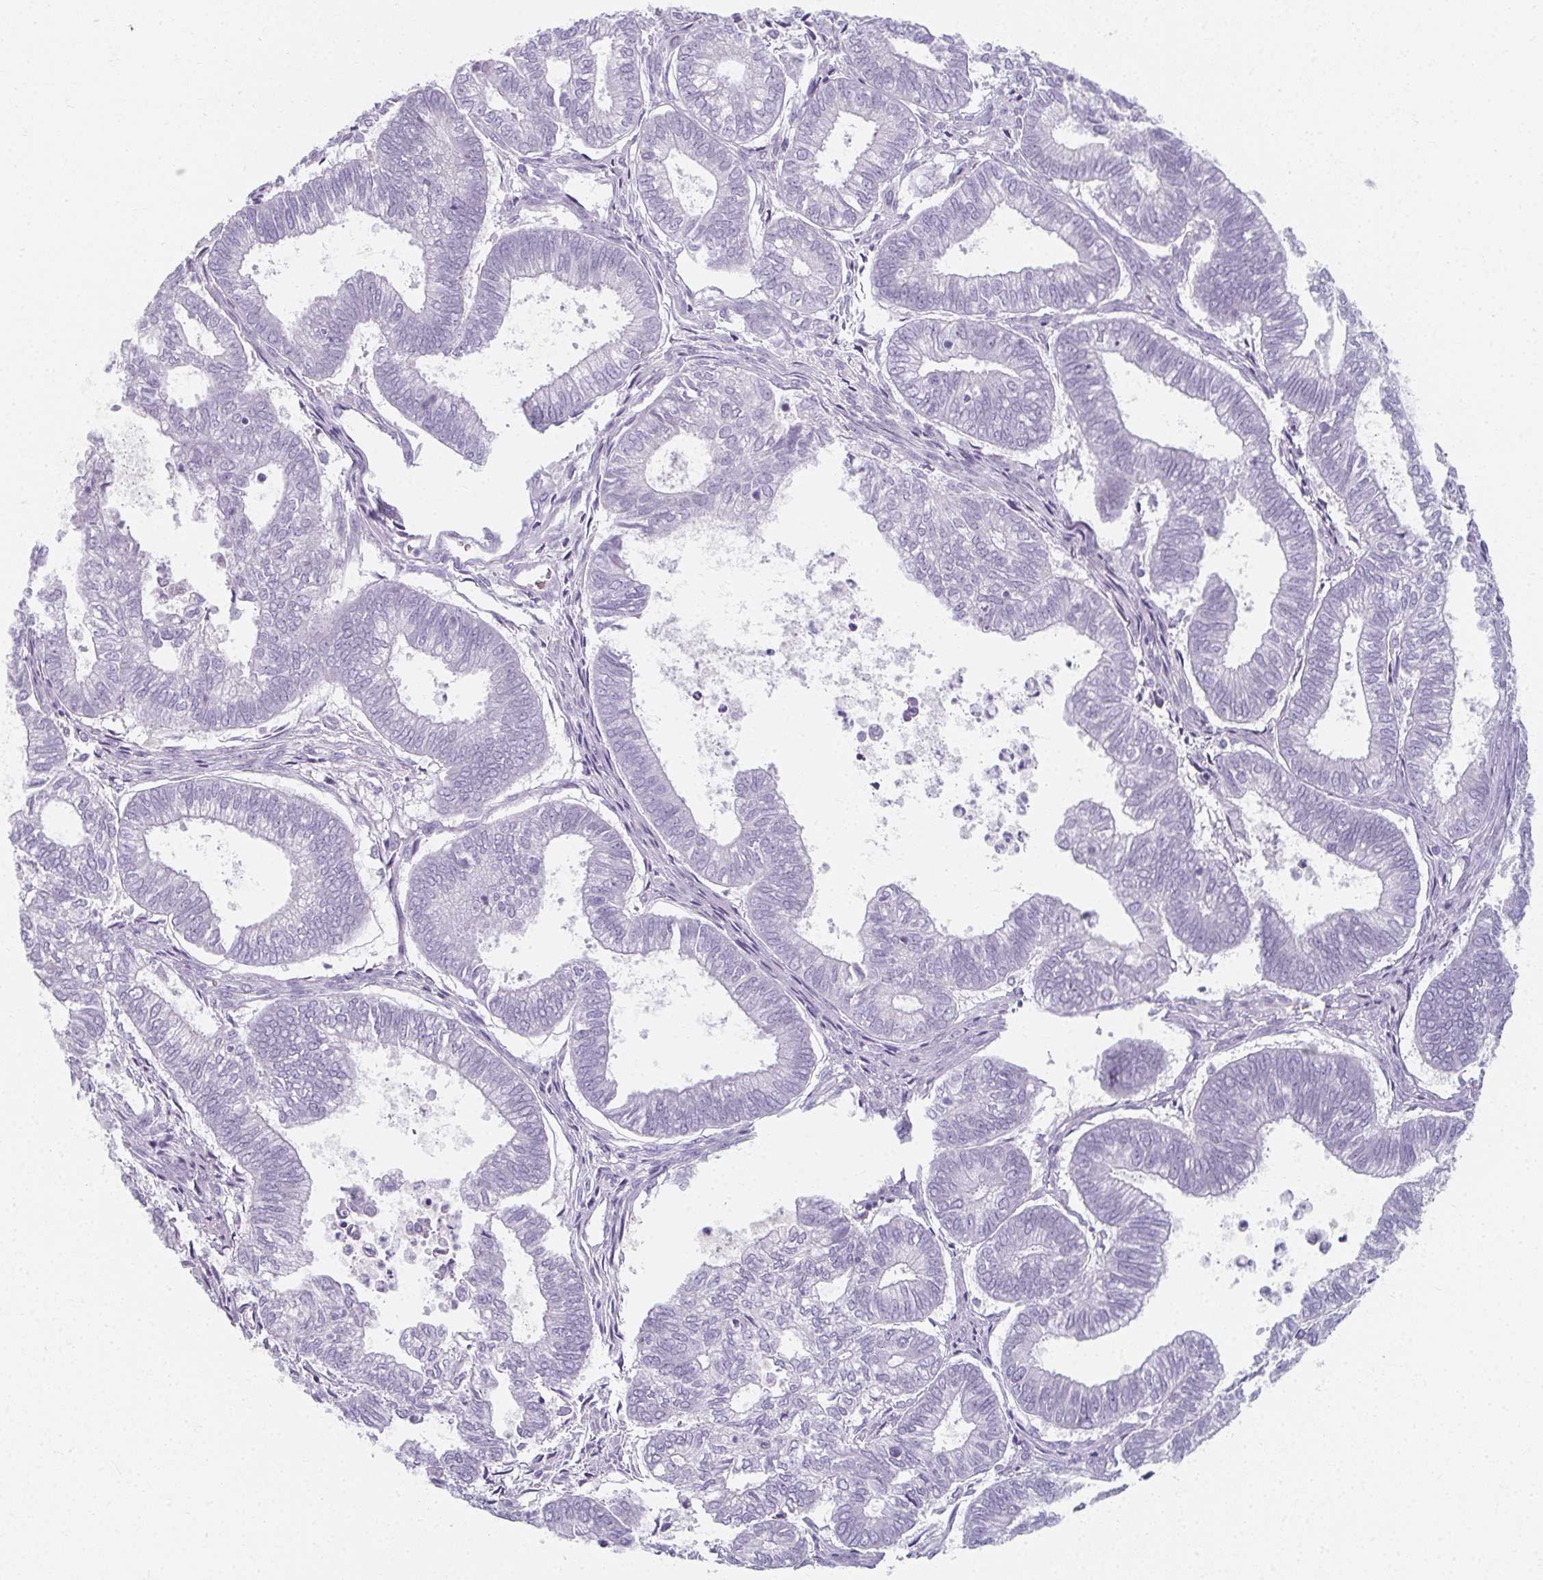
{"staining": {"intensity": "negative", "quantity": "none", "location": "none"}, "tissue": "ovarian cancer", "cell_type": "Tumor cells", "image_type": "cancer", "snomed": [{"axis": "morphology", "description": "Carcinoma, endometroid"}, {"axis": "topography", "description": "Ovary"}], "caption": "Micrograph shows no protein positivity in tumor cells of ovarian endometroid carcinoma tissue.", "gene": "CAMKV", "patient": {"sex": "female", "age": 64}}